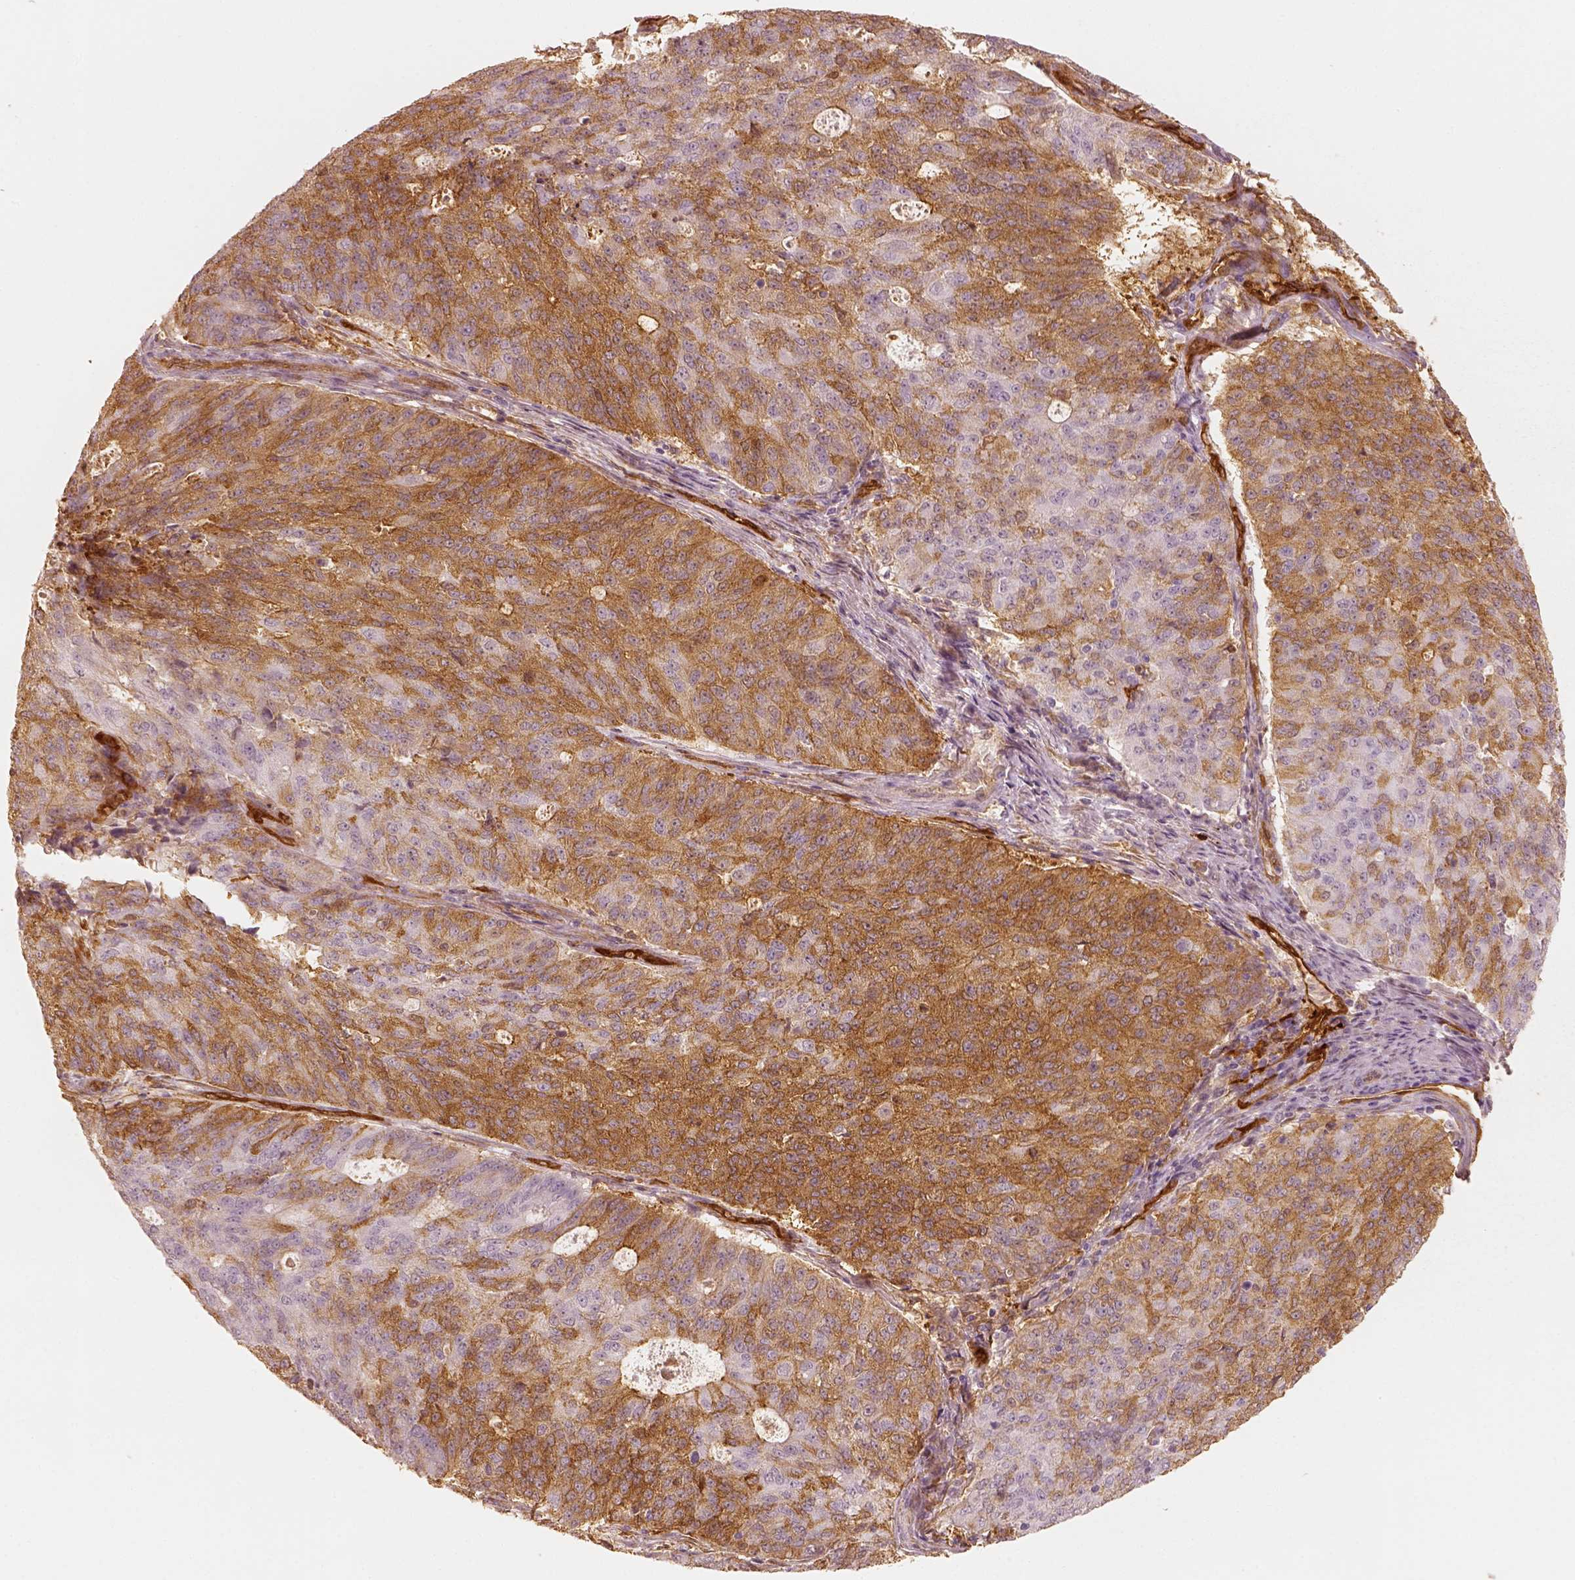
{"staining": {"intensity": "moderate", "quantity": ">75%", "location": "cytoplasmic/membranous"}, "tissue": "endometrial cancer", "cell_type": "Tumor cells", "image_type": "cancer", "snomed": [{"axis": "morphology", "description": "Adenocarcinoma, NOS"}, {"axis": "topography", "description": "Endometrium"}], "caption": "The image shows a brown stain indicating the presence of a protein in the cytoplasmic/membranous of tumor cells in endometrial cancer.", "gene": "FSCN1", "patient": {"sex": "female", "age": 82}}